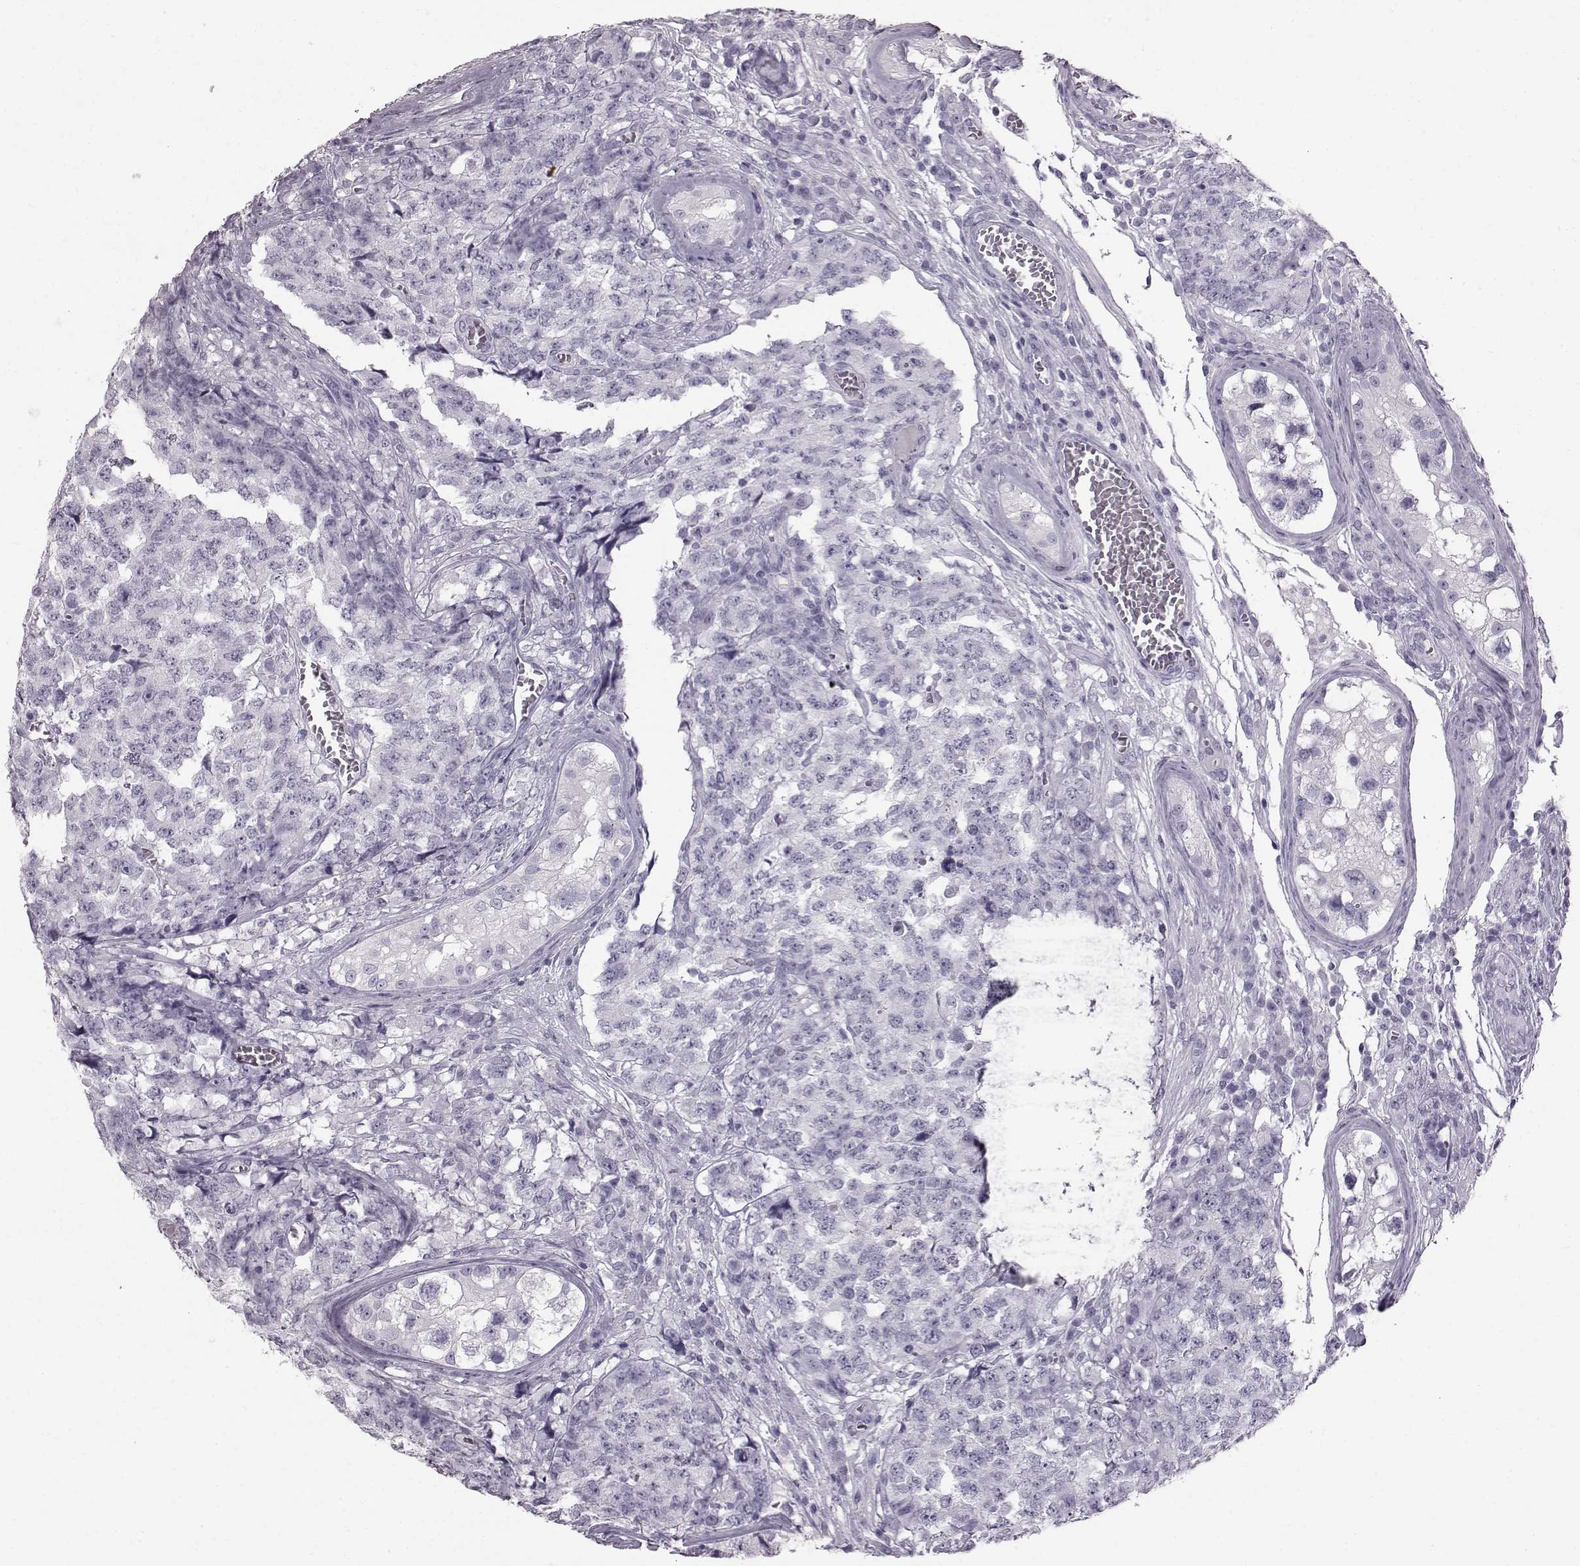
{"staining": {"intensity": "negative", "quantity": "none", "location": "none"}, "tissue": "testis cancer", "cell_type": "Tumor cells", "image_type": "cancer", "snomed": [{"axis": "morphology", "description": "Carcinoma, Embryonal, NOS"}, {"axis": "topography", "description": "Testis"}], "caption": "An IHC photomicrograph of embryonal carcinoma (testis) is shown. There is no staining in tumor cells of embryonal carcinoma (testis).", "gene": "TCHHL1", "patient": {"sex": "male", "age": 23}}